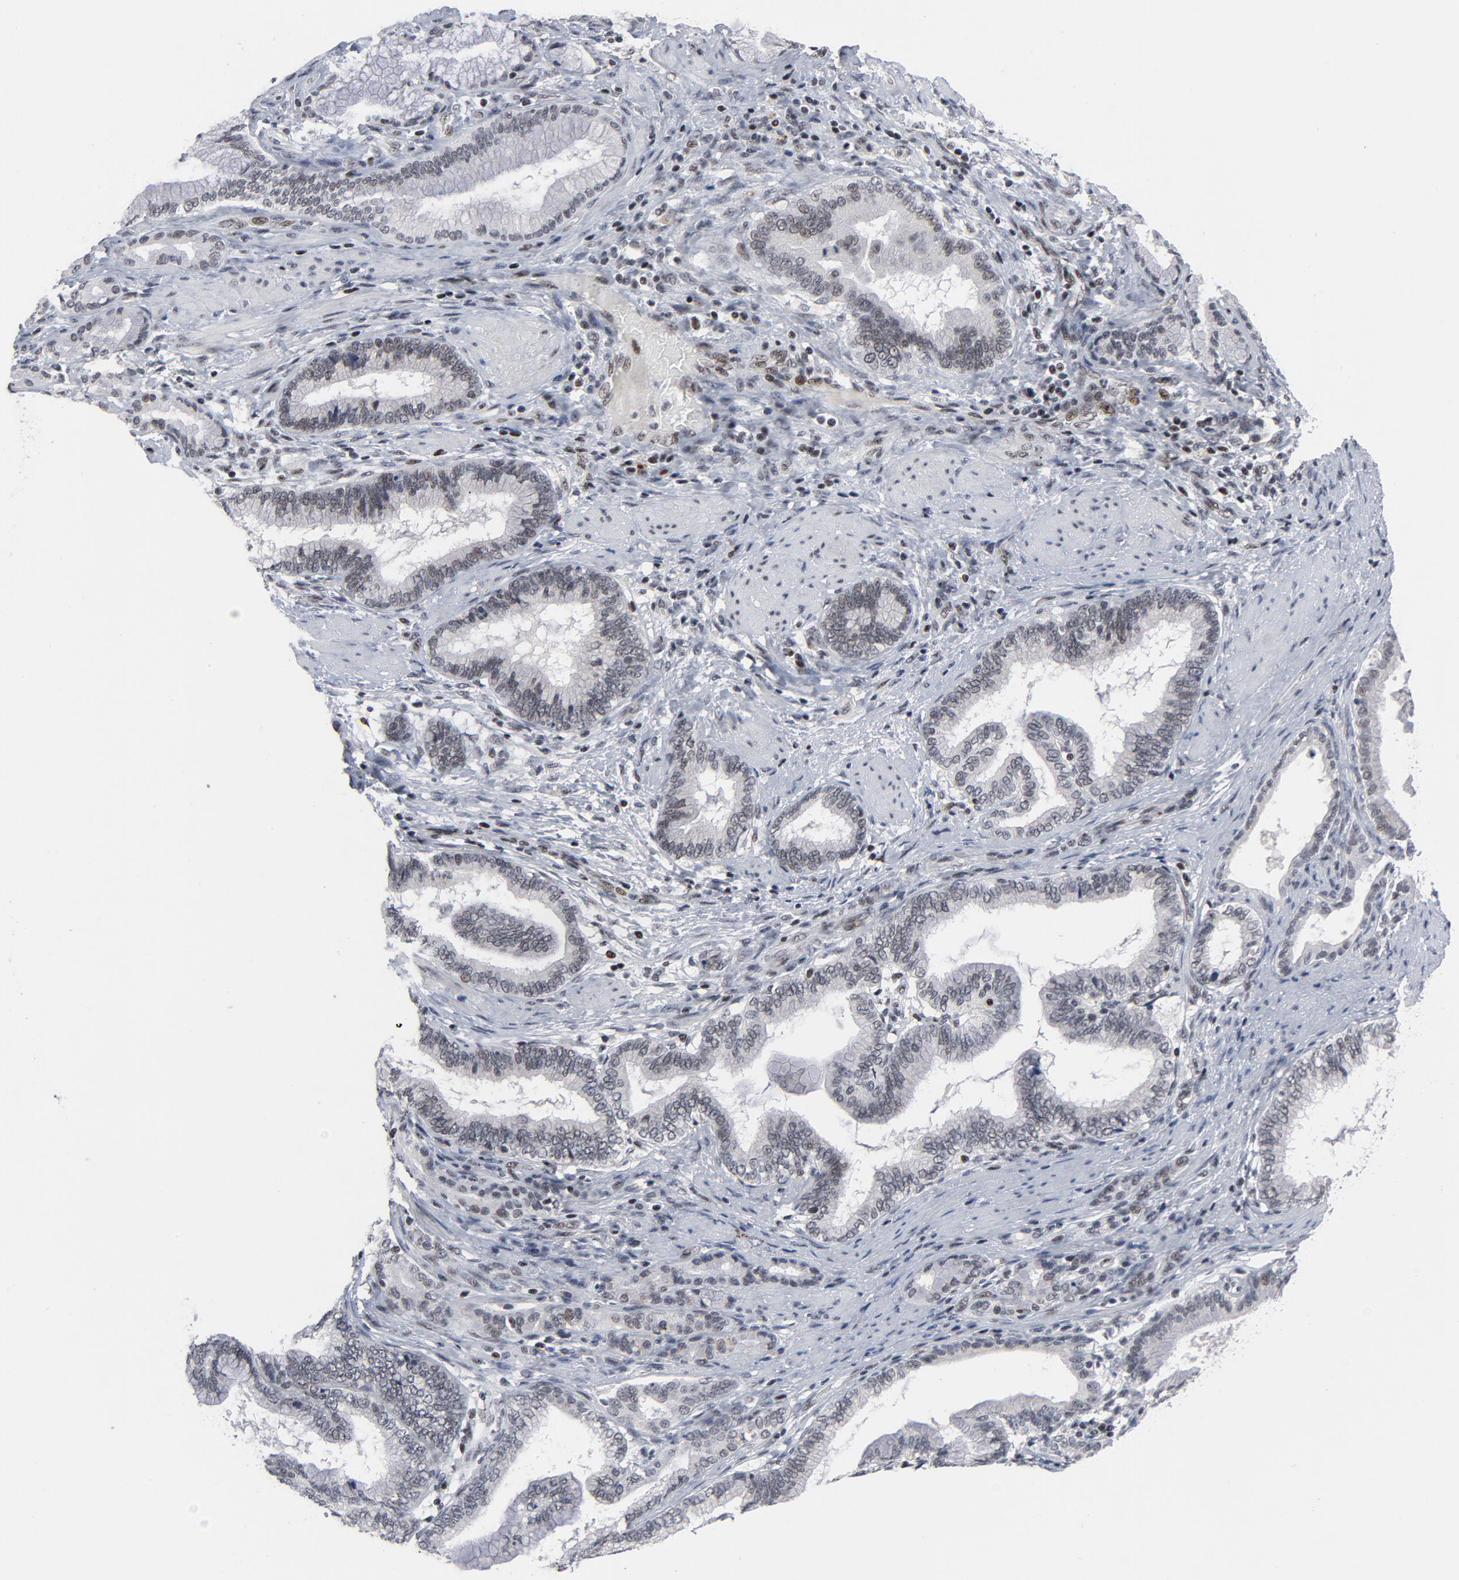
{"staining": {"intensity": "weak", "quantity": "<25%", "location": "nuclear"}, "tissue": "pancreatic cancer", "cell_type": "Tumor cells", "image_type": "cancer", "snomed": [{"axis": "morphology", "description": "Adenocarcinoma, NOS"}, {"axis": "topography", "description": "Pancreas"}], "caption": "This is a image of immunohistochemistry (IHC) staining of pancreatic cancer, which shows no positivity in tumor cells. Nuclei are stained in blue.", "gene": "GABPA", "patient": {"sex": "female", "age": 64}}